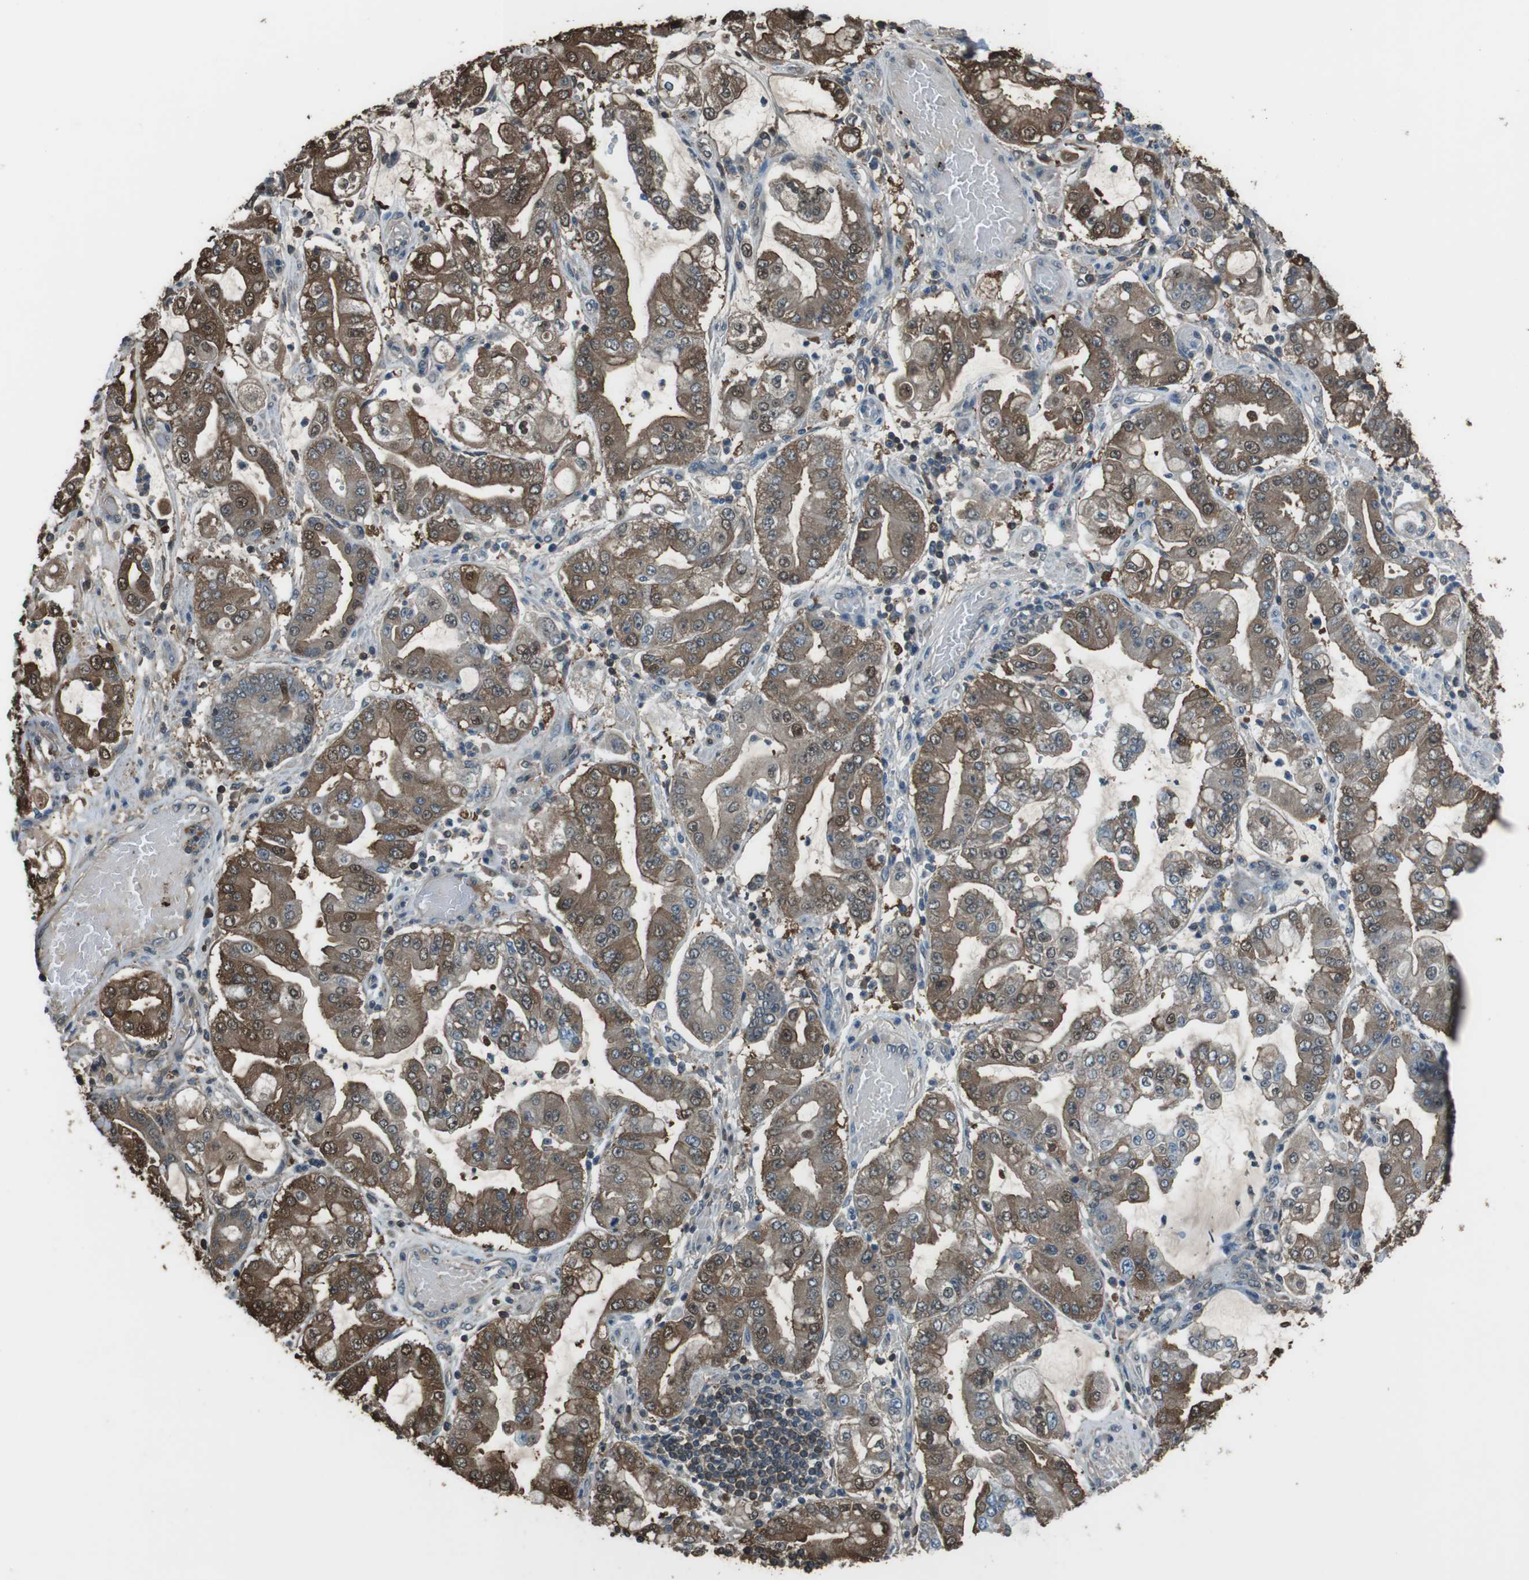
{"staining": {"intensity": "moderate", "quantity": ">75%", "location": "cytoplasmic/membranous,nuclear"}, "tissue": "stomach cancer", "cell_type": "Tumor cells", "image_type": "cancer", "snomed": [{"axis": "morphology", "description": "Adenocarcinoma, NOS"}, {"axis": "topography", "description": "Stomach"}], "caption": "Immunohistochemistry (IHC) staining of stomach cancer (adenocarcinoma), which displays medium levels of moderate cytoplasmic/membranous and nuclear positivity in about >75% of tumor cells indicating moderate cytoplasmic/membranous and nuclear protein positivity. The staining was performed using DAB (3,3'-diaminobenzidine) (brown) for protein detection and nuclei were counterstained in hematoxylin (blue).", "gene": "TWSG1", "patient": {"sex": "male", "age": 76}}